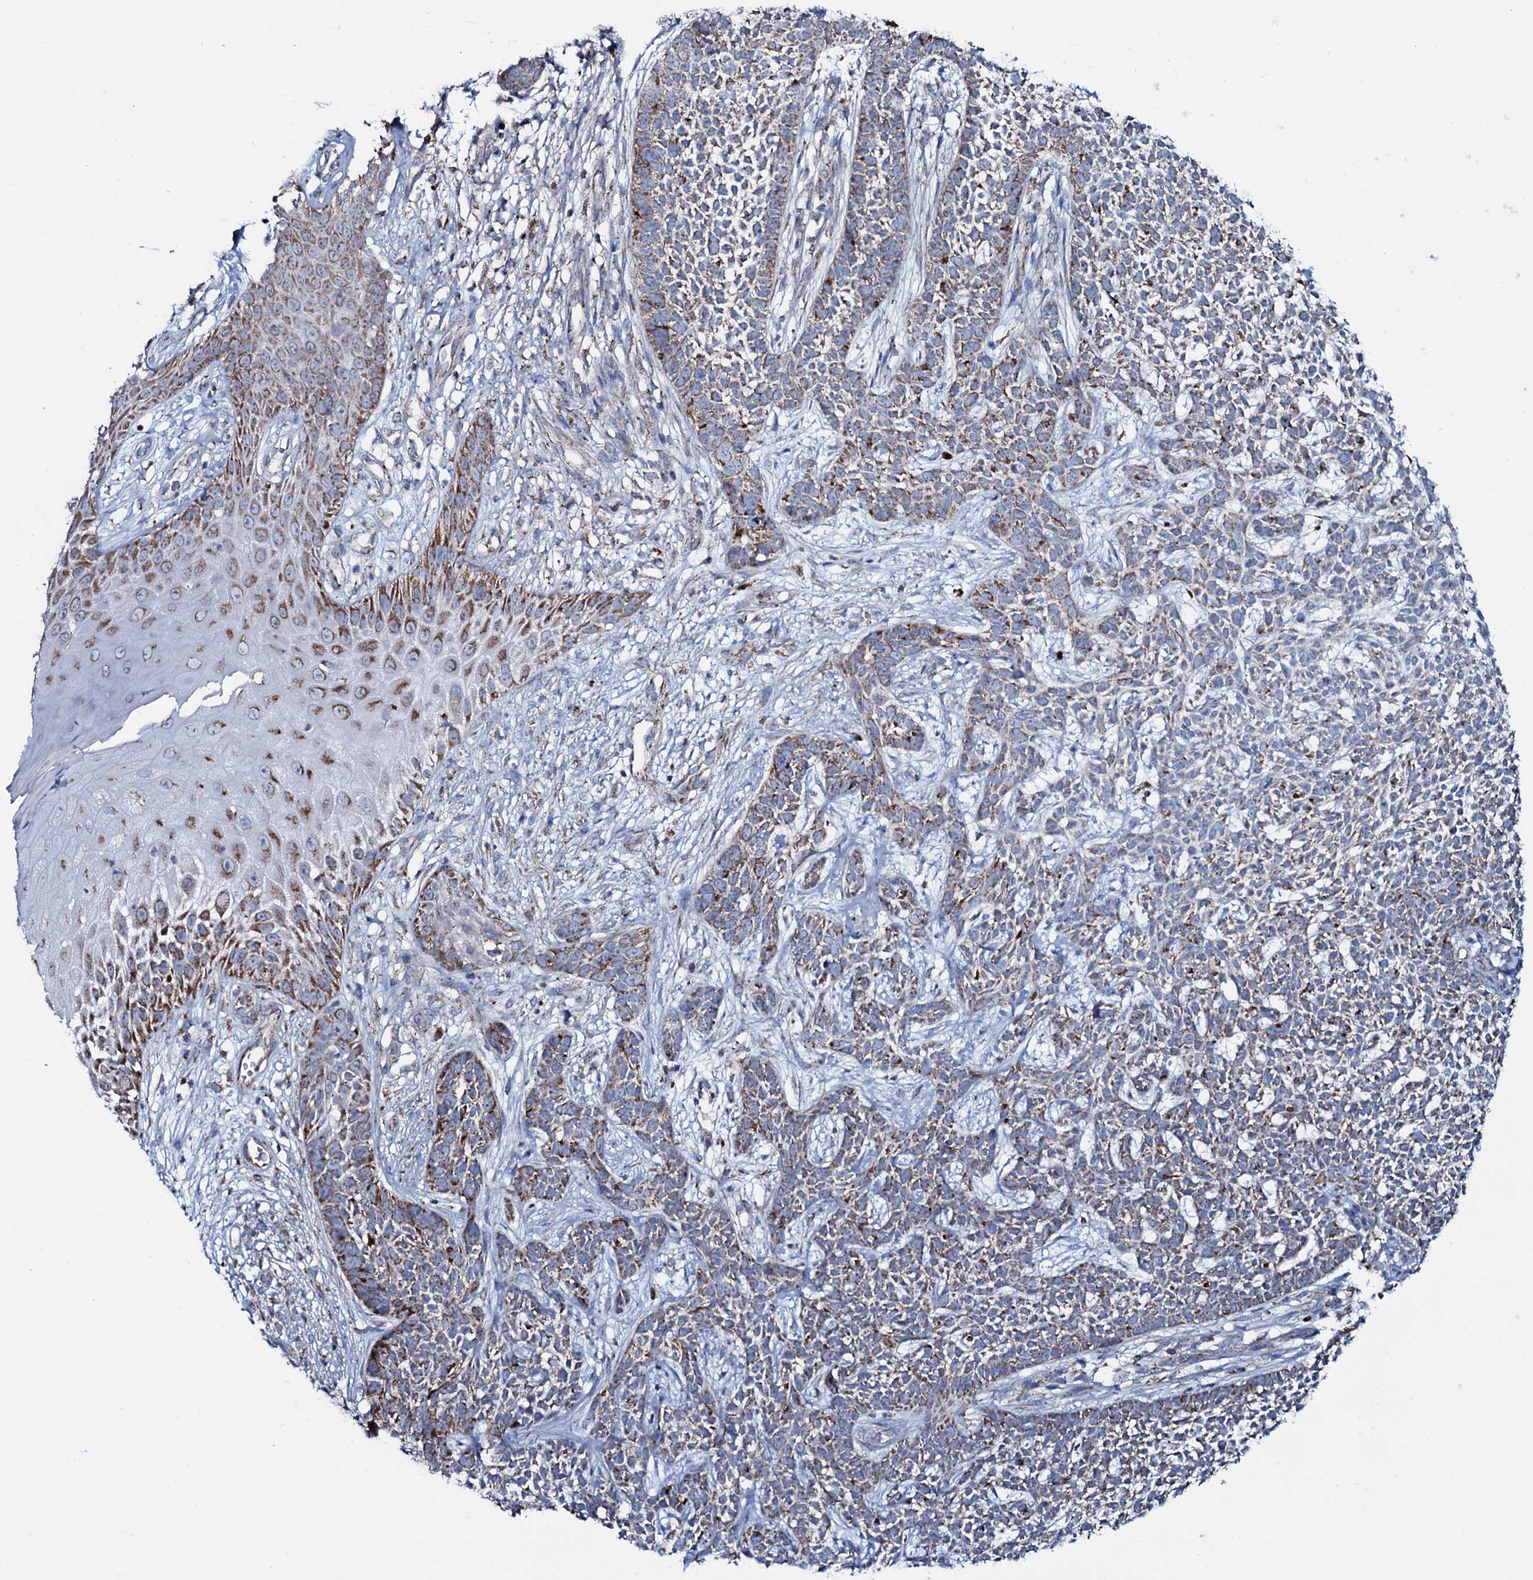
{"staining": {"intensity": "moderate", "quantity": "25%-75%", "location": "cytoplasmic/membranous"}, "tissue": "skin cancer", "cell_type": "Tumor cells", "image_type": "cancer", "snomed": [{"axis": "morphology", "description": "Basal cell carcinoma"}, {"axis": "topography", "description": "Skin"}], "caption": "Tumor cells demonstrate moderate cytoplasmic/membranous staining in about 25%-75% of cells in skin basal cell carcinoma. (brown staining indicates protein expression, while blue staining denotes nuclei).", "gene": "MRPS35", "patient": {"sex": "female", "age": 84}}